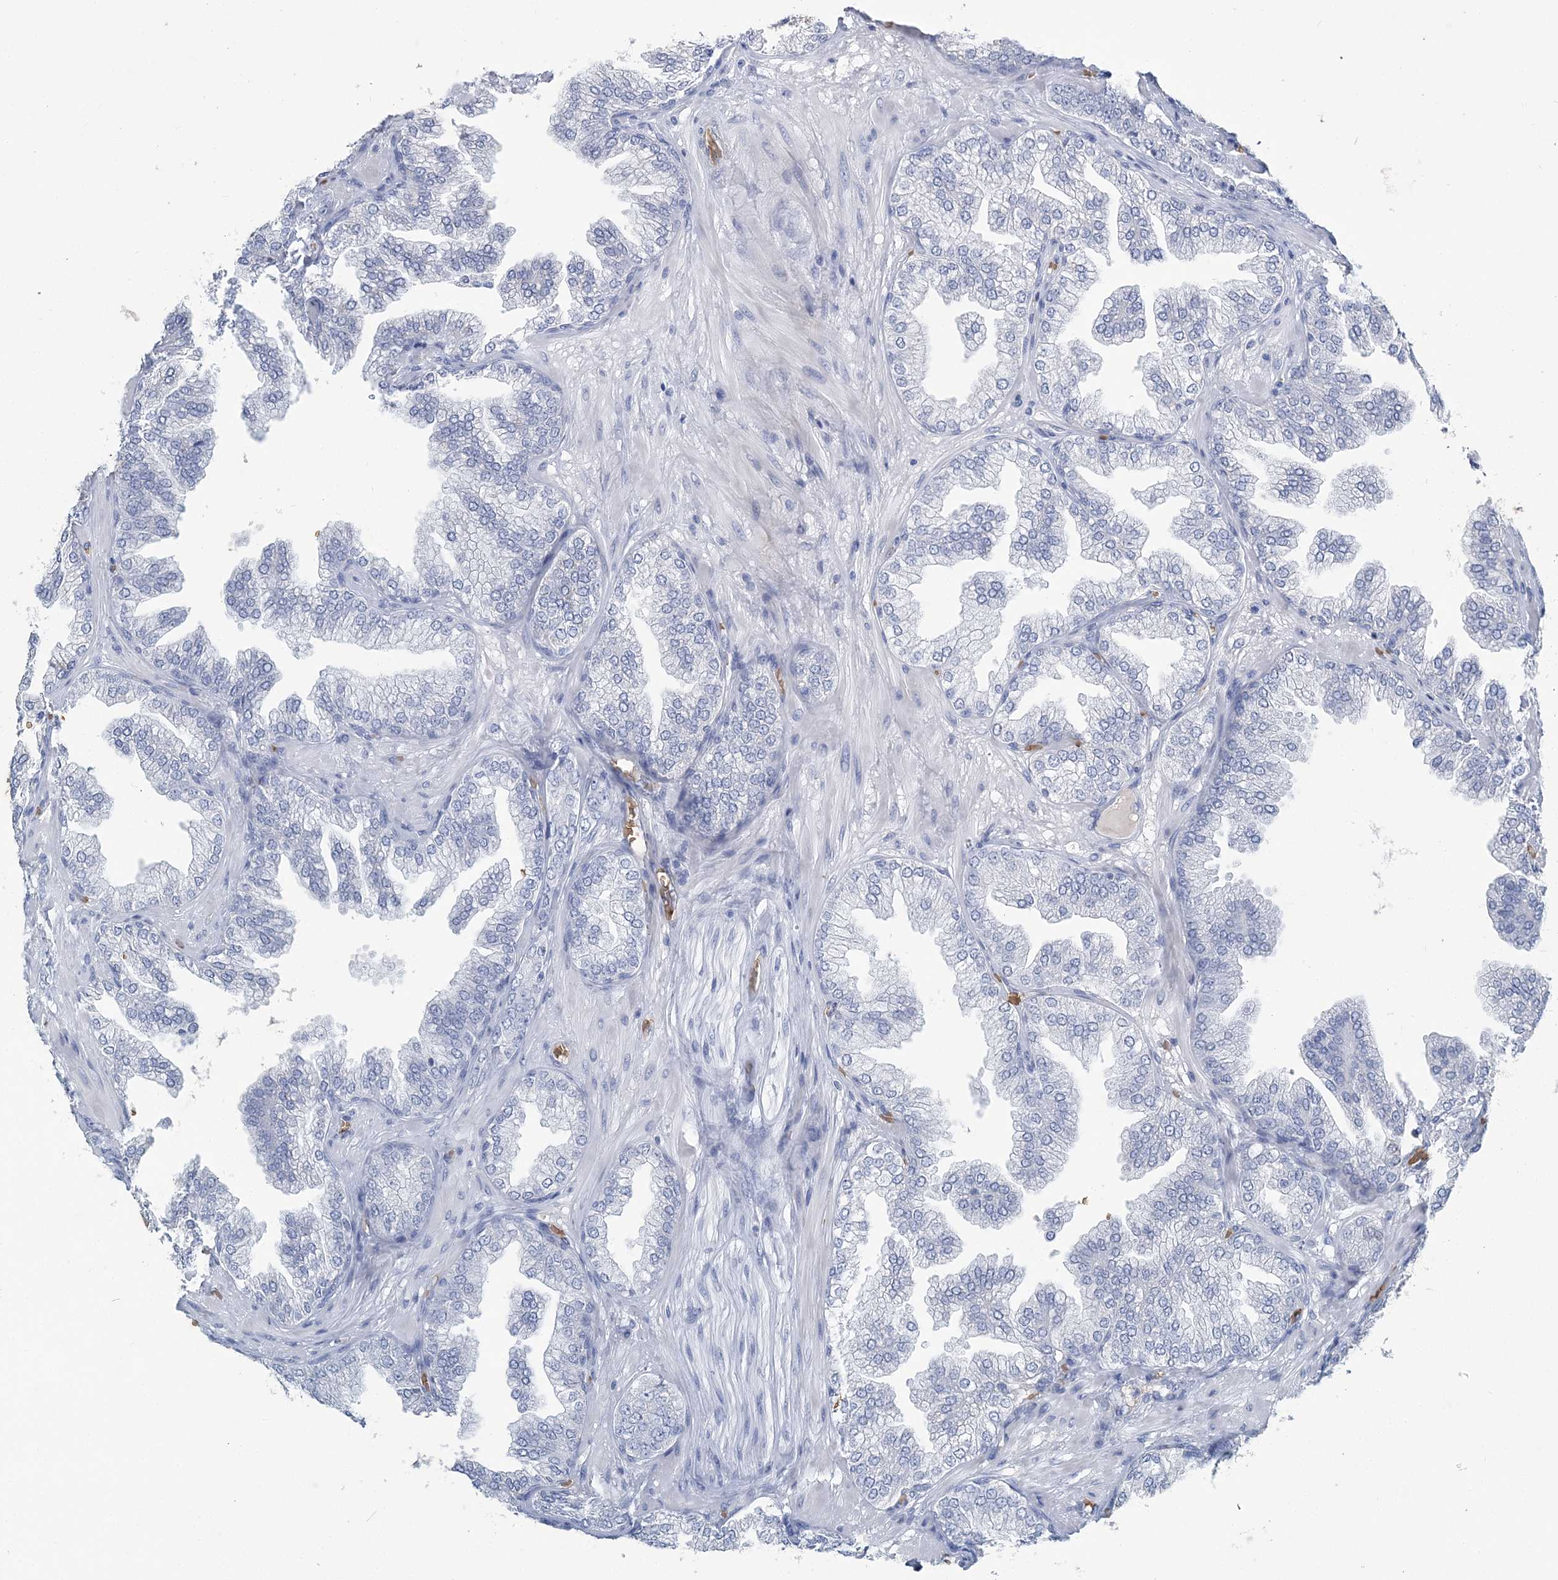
{"staining": {"intensity": "negative", "quantity": "none", "location": "none"}, "tissue": "prostate cancer", "cell_type": "Tumor cells", "image_type": "cancer", "snomed": [{"axis": "morphology", "description": "Adenocarcinoma, High grade"}, {"axis": "topography", "description": "Prostate"}], "caption": "A high-resolution histopathology image shows immunohistochemistry (IHC) staining of prostate cancer, which displays no significant expression in tumor cells.", "gene": "HBD", "patient": {"sex": "male", "age": 58}}